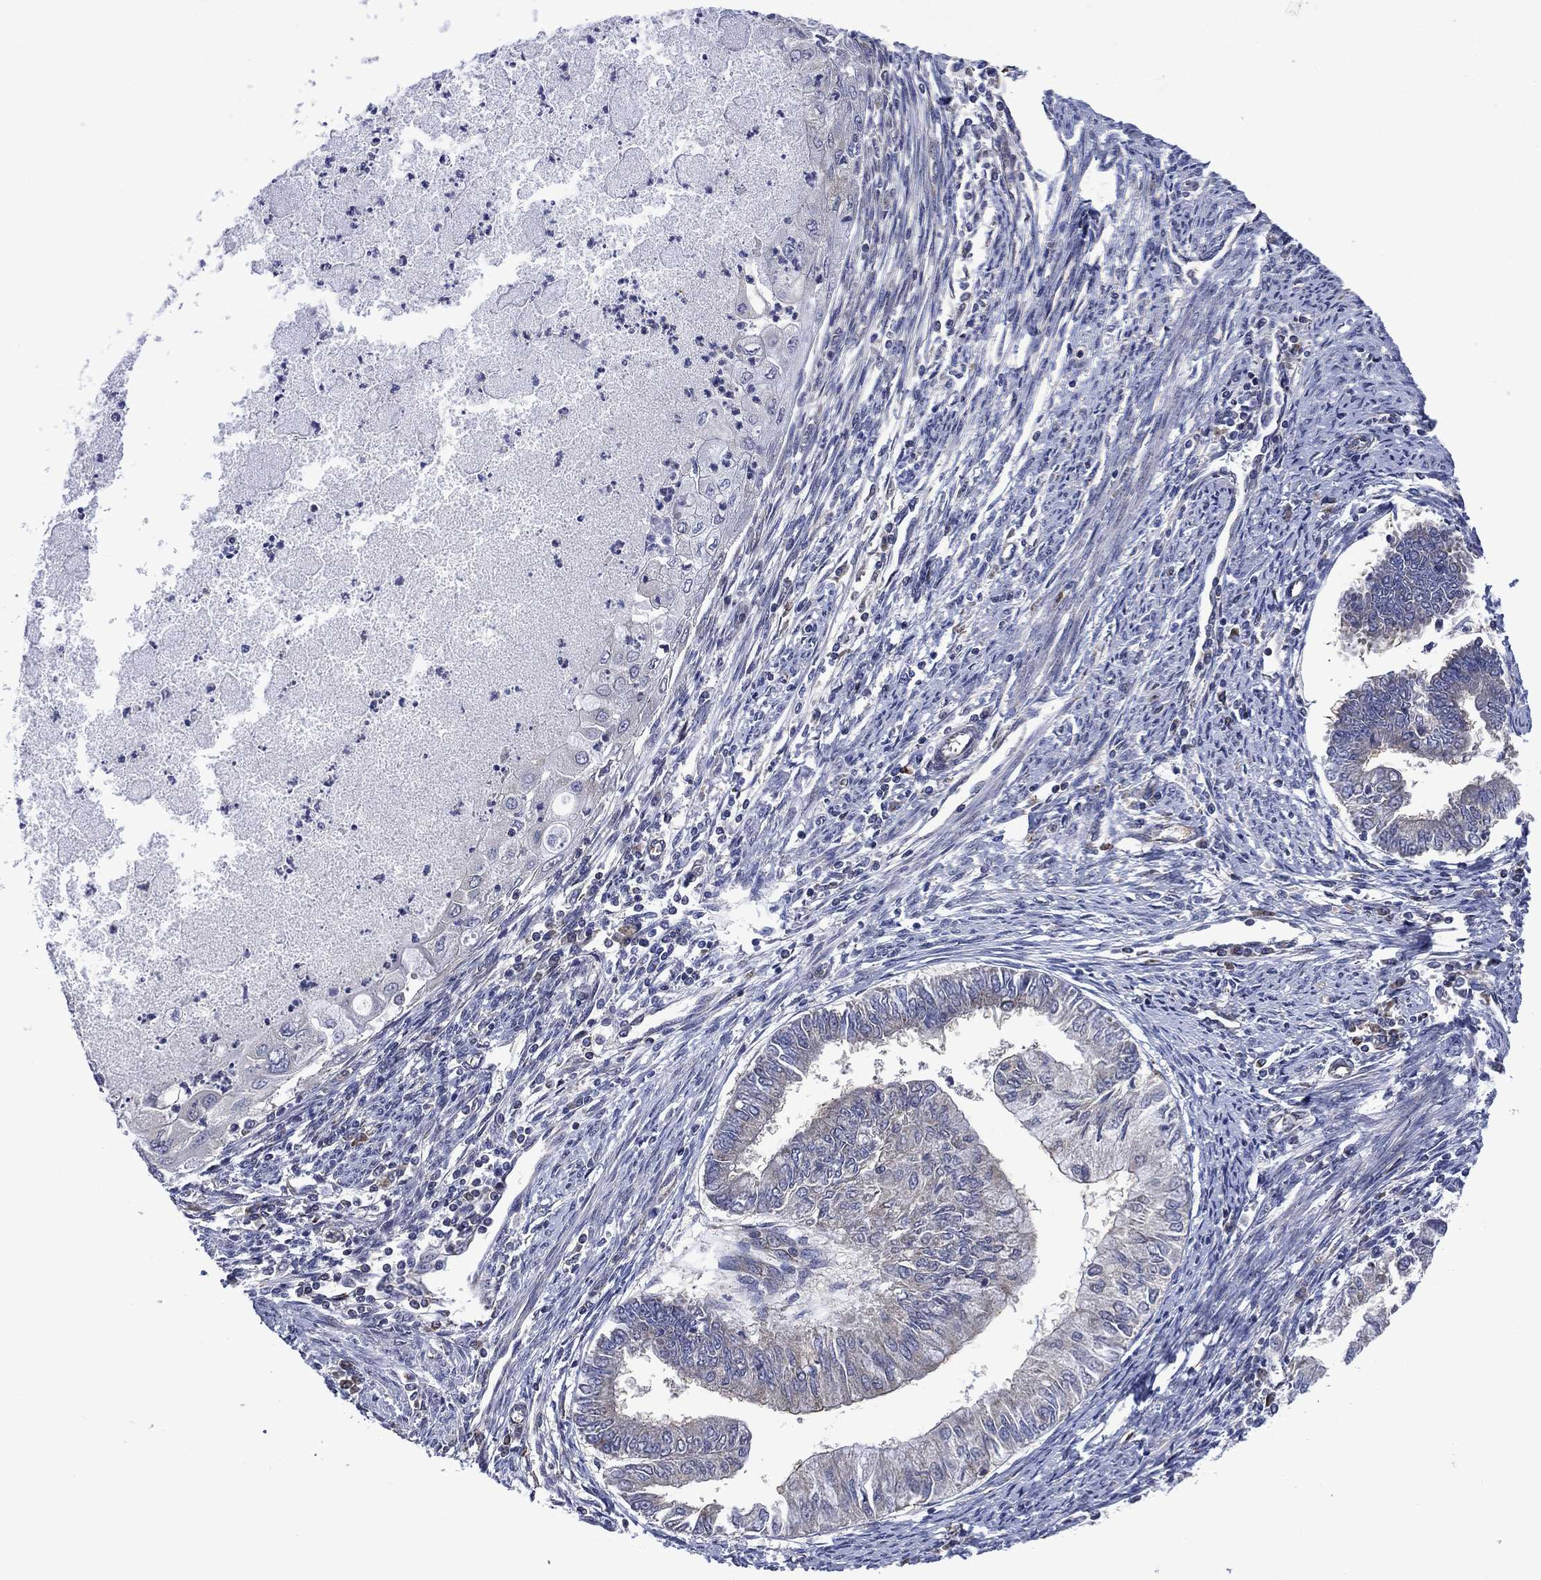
{"staining": {"intensity": "negative", "quantity": "none", "location": "none"}, "tissue": "endometrial cancer", "cell_type": "Tumor cells", "image_type": "cancer", "snomed": [{"axis": "morphology", "description": "Adenocarcinoma, NOS"}, {"axis": "topography", "description": "Endometrium"}], "caption": "Tumor cells are negative for brown protein staining in endometrial cancer (adenocarcinoma). The staining is performed using DAB (3,3'-diaminobenzidine) brown chromogen with nuclei counter-stained in using hematoxylin.", "gene": "HTD2", "patient": {"sex": "female", "age": 59}}